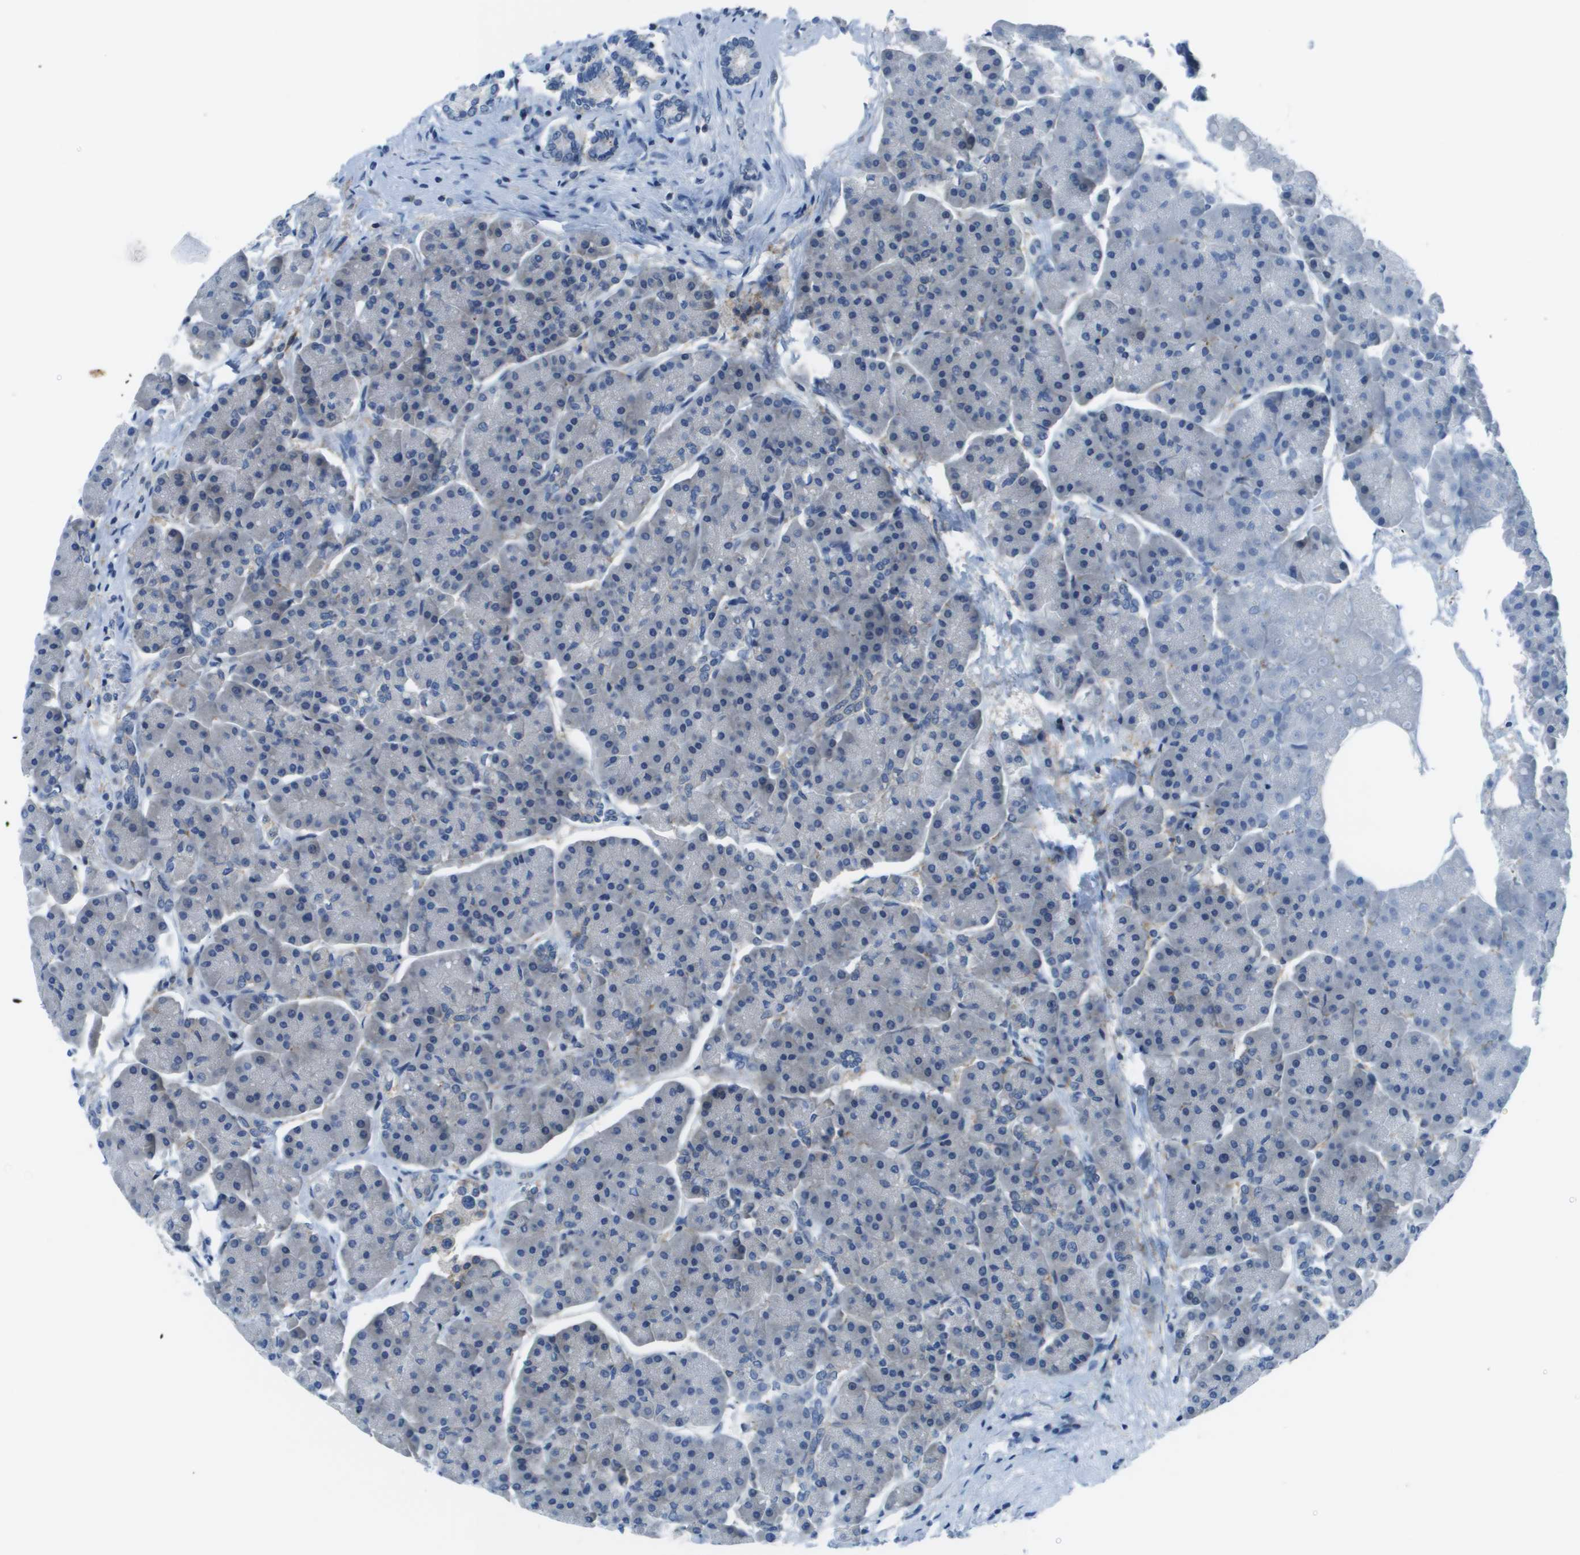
{"staining": {"intensity": "weak", "quantity": "<25%", "location": "cytoplasmic/membranous"}, "tissue": "pancreas", "cell_type": "Exocrine glandular cells", "image_type": "normal", "snomed": [{"axis": "morphology", "description": "Normal tissue, NOS"}, {"axis": "topography", "description": "Pancreas"}], "caption": "Immunohistochemical staining of normal human pancreas shows no significant expression in exocrine glandular cells. The staining was performed using DAB to visualize the protein expression in brown, while the nuclei were stained in blue with hematoxylin (Magnification: 20x).", "gene": "STIP1", "patient": {"sex": "female", "age": 70}}